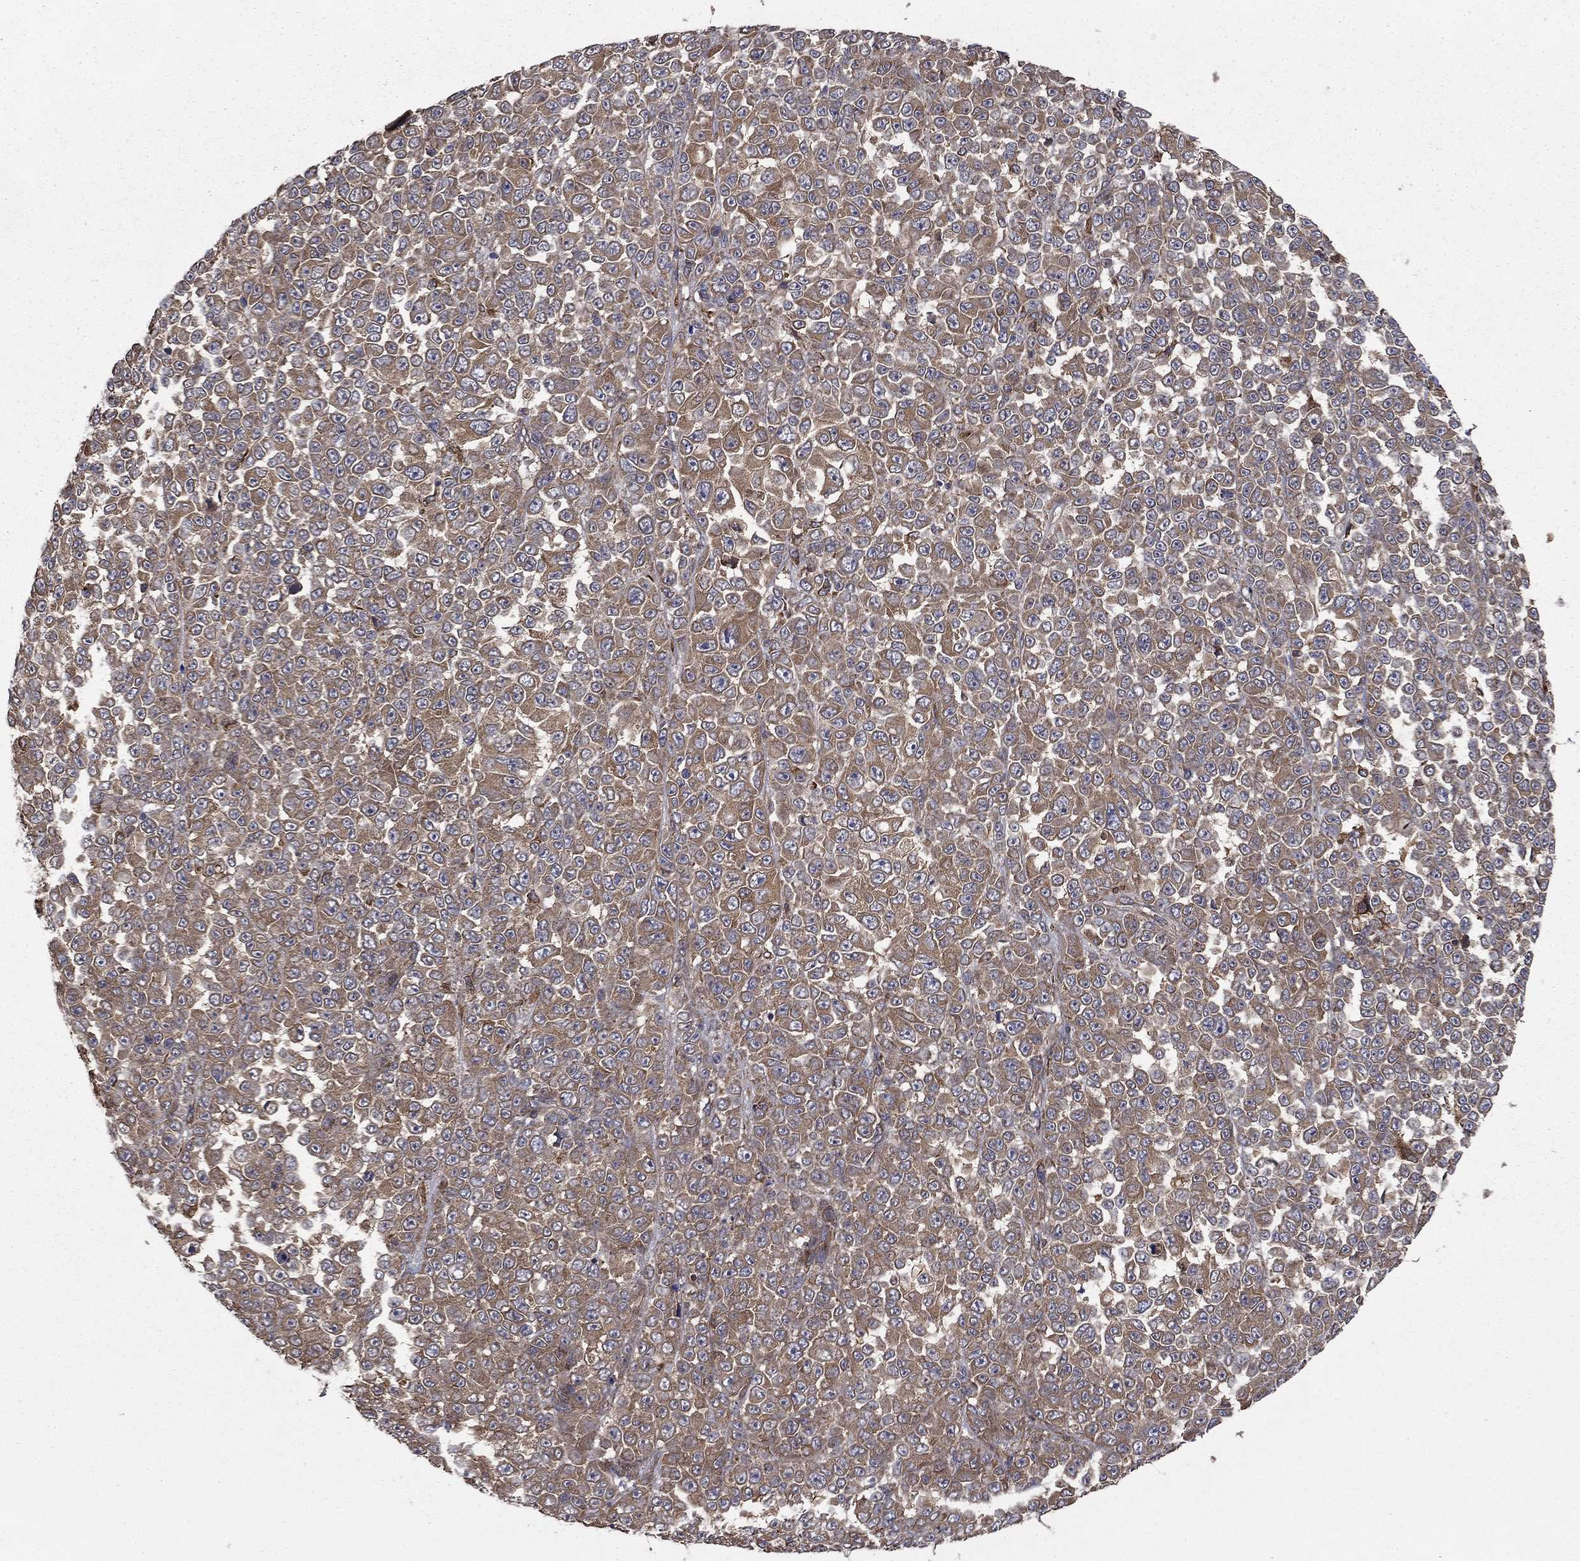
{"staining": {"intensity": "moderate", "quantity": "25%-75%", "location": "cytoplasmic/membranous"}, "tissue": "melanoma", "cell_type": "Tumor cells", "image_type": "cancer", "snomed": [{"axis": "morphology", "description": "Malignant melanoma, NOS"}, {"axis": "topography", "description": "Skin"}], "caption": "IHC (DAB) staining of malignant melanoma reveals moderate cytoplasmic/membranous protein positivity in about 25%-75% of tumor cells. The staining was performed using DAB (3,3'-diaminobenzidine), with brown indicating positive protein expression. Nuclei are stained blue with hematoxylin.", "gene": "BABAM2", "patient": {"sex": "female", "age": 95}}